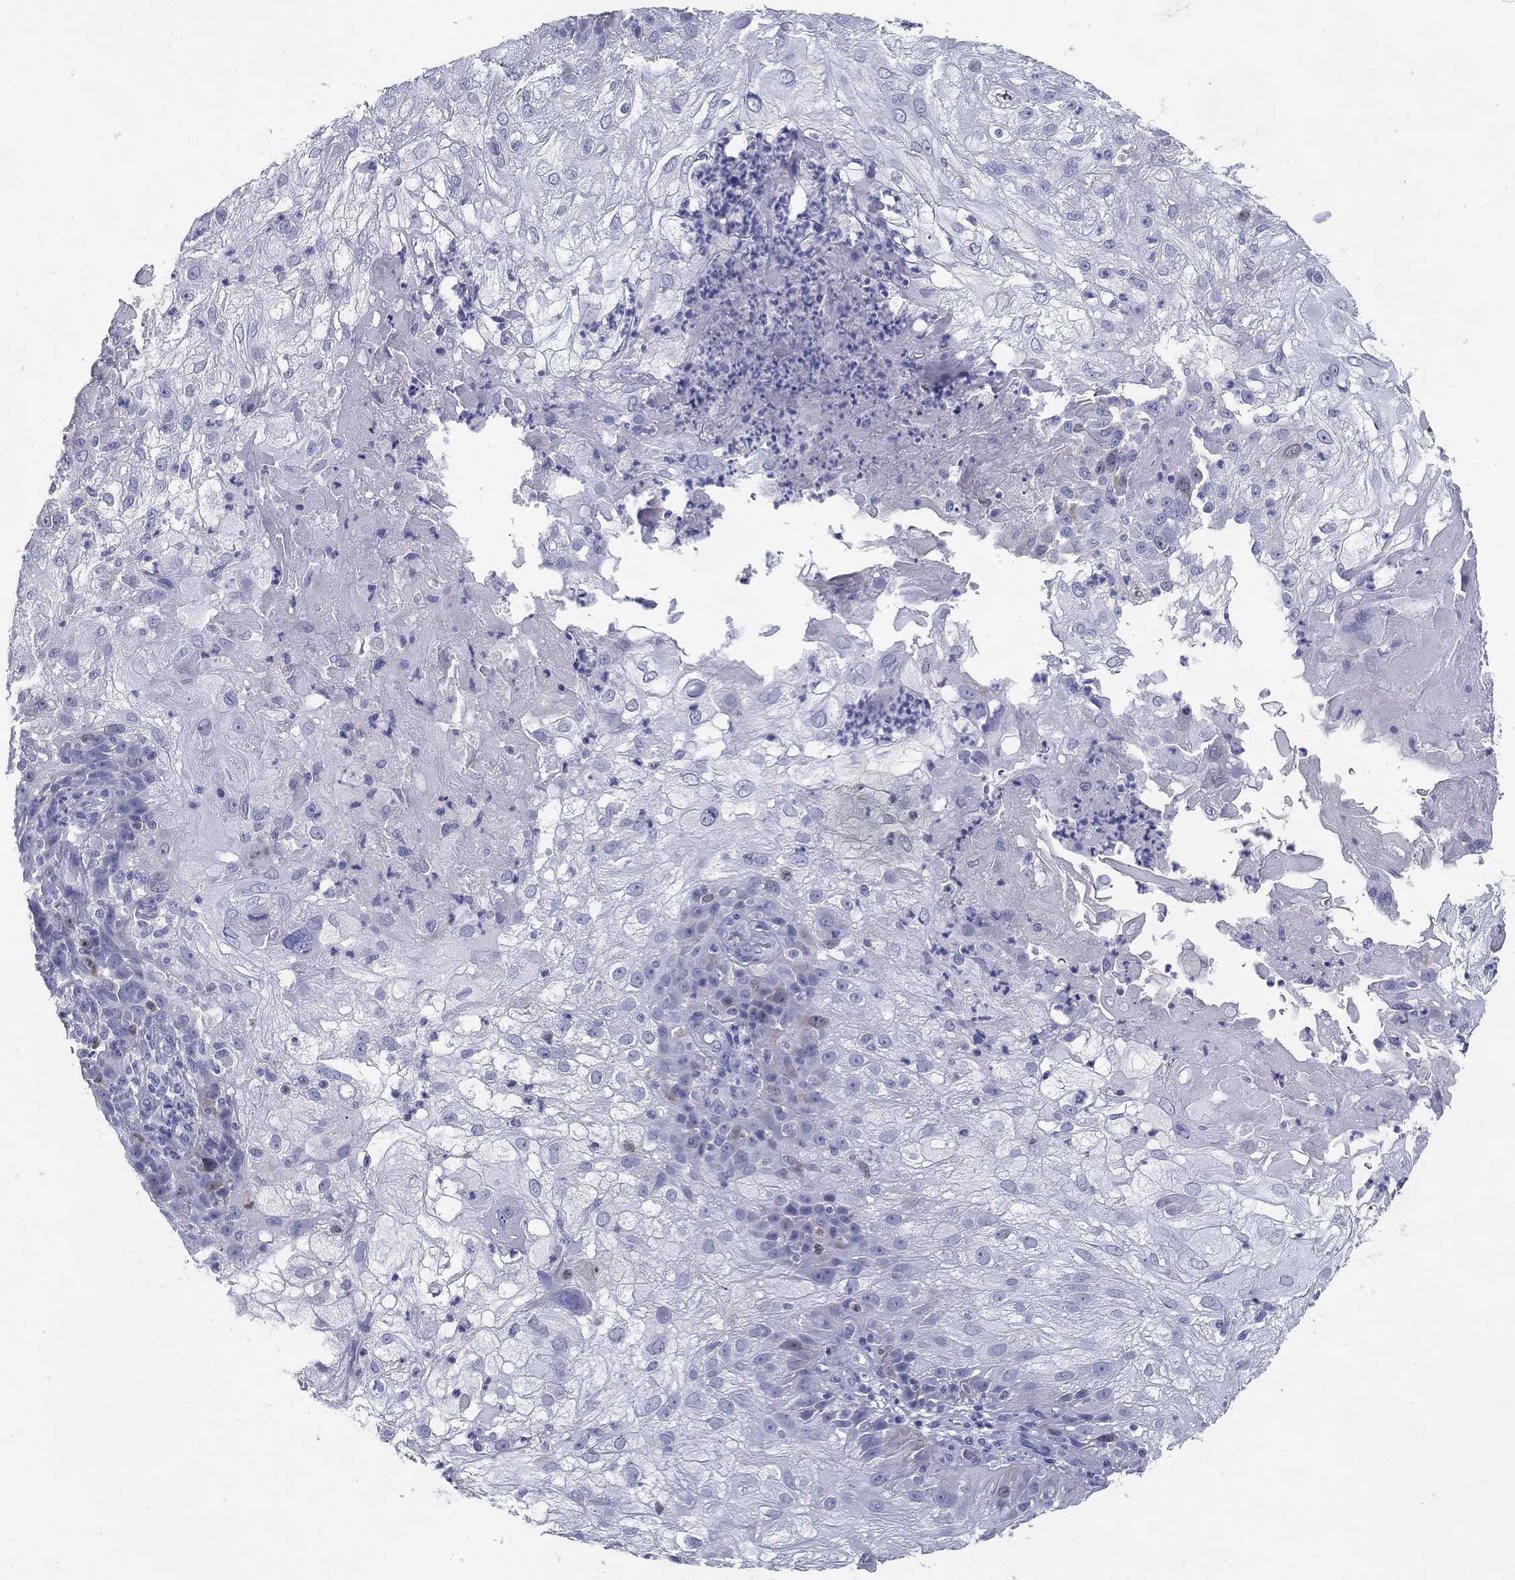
{"staining": {"intensity": "negative", "quantity": "none", "location": "none"}, "tissue": "skin cancer", "cell_type": "Tumor cells", "image_type": "cancer", "snomed": [{"axis": "morphology", "description": "Normal tissue, NOS"}, {"axis": "morphology", "description": "Squamous cell carcinoma, NOS"}, {"axis": "topography", "description": "Skin"}], "caption": "This image is of skin squamous cell carcinoma stained with immunohistochemistry (IHC) to label a protein in brown with the nuclei are counter-stained blue. There is no positivity in tumor cells.", "gene": "KIF2C", "patient": {"sex": "female", "age": 83}}